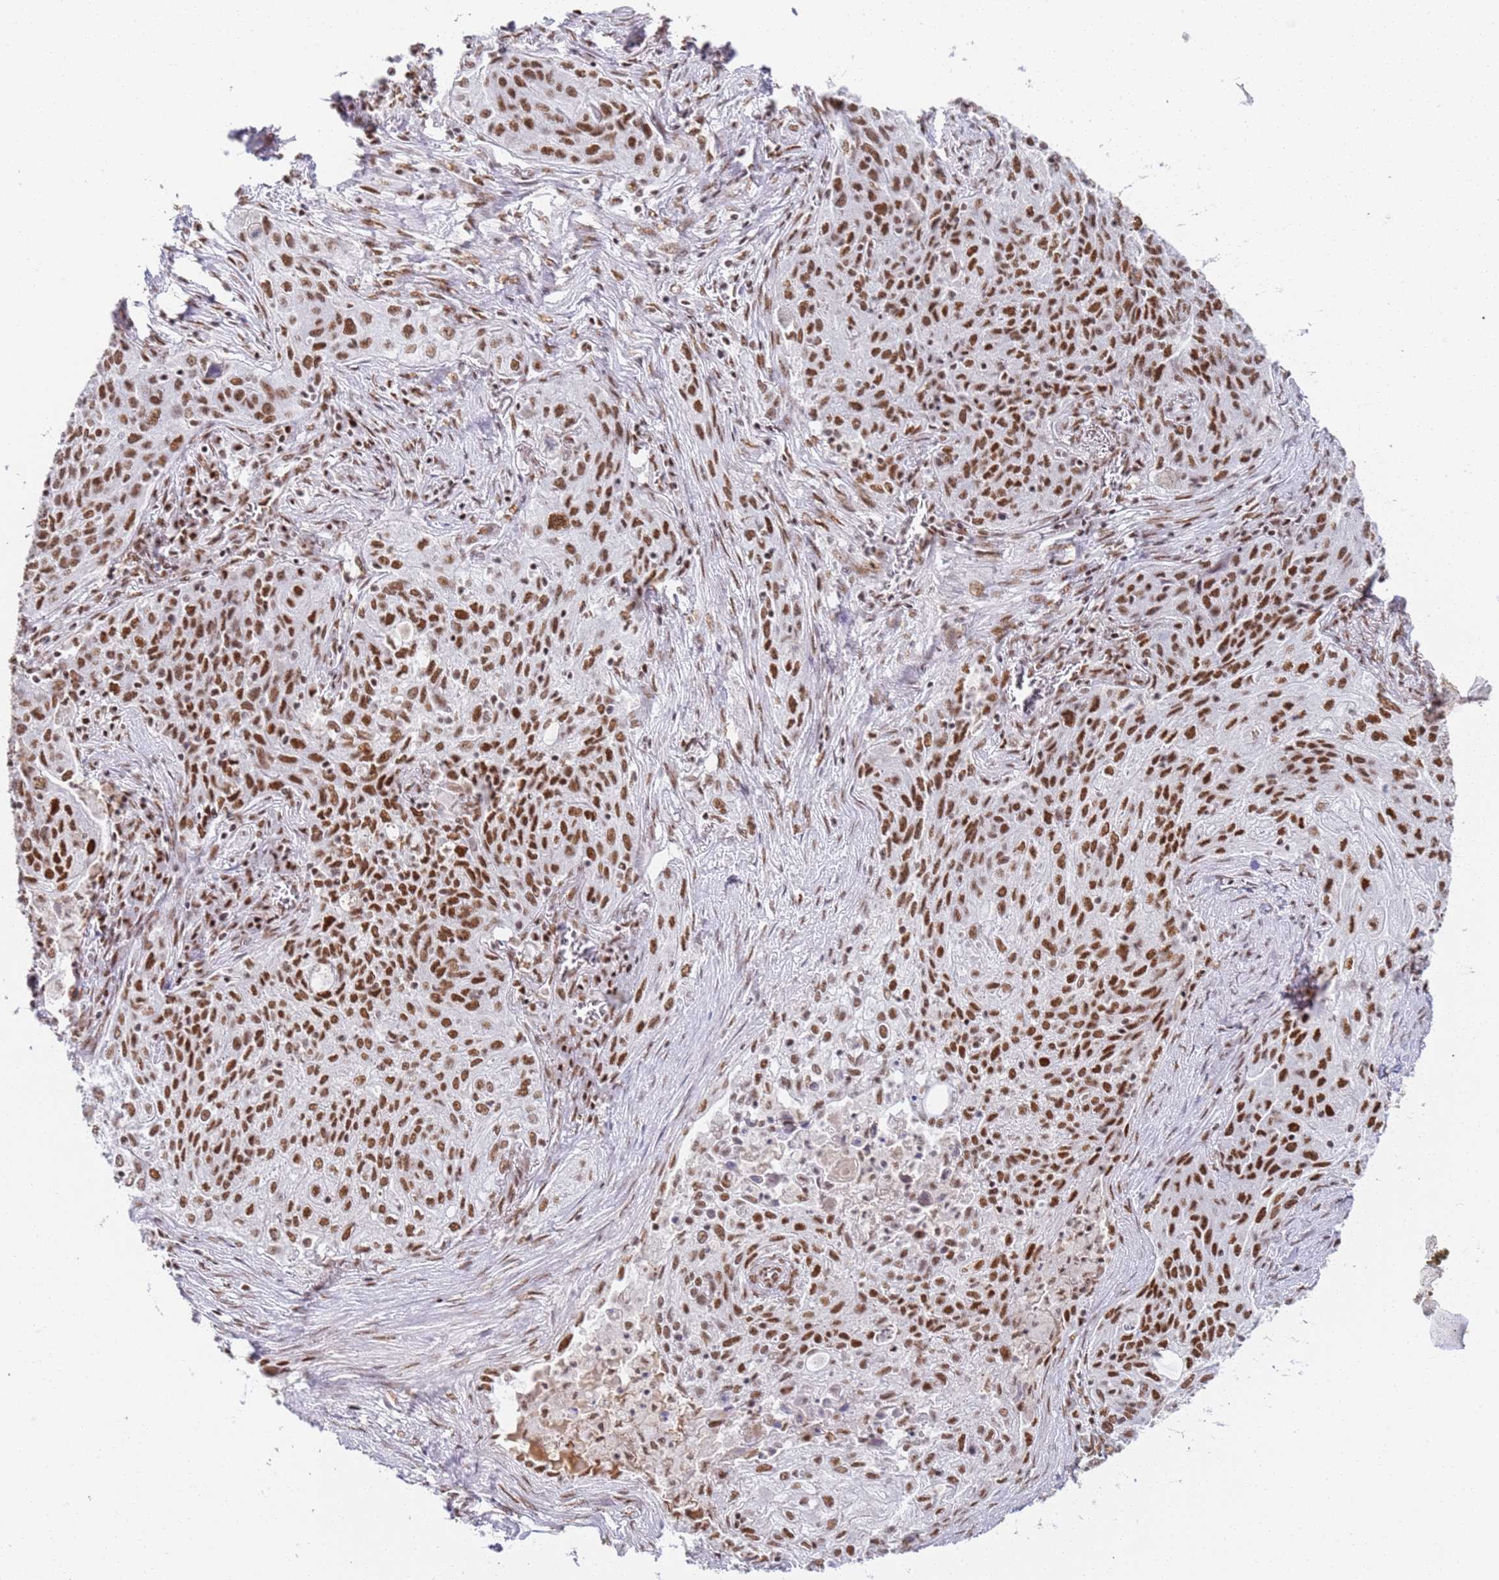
{"staining": {"intensity": "moderate", "quantity": ">75%", "location": "nuclear"}, "tissue": "lung cancer", "cell_type": "Tumor cells", "image_type": "cancer", "snomed": [{"axis": "morphology", "description": "Squamous cell carcinoma, NOS"}, {"axis": "topography", "description": "Lung"}], "caption": "Immunohistochemical staining of human lung squamous cell carcinoma displays medium levels of moderate nuclear positivity in about >75% of tumor cells.", "gene": "AKAP8L", "patient": {"sex": "female", "age": 69}}